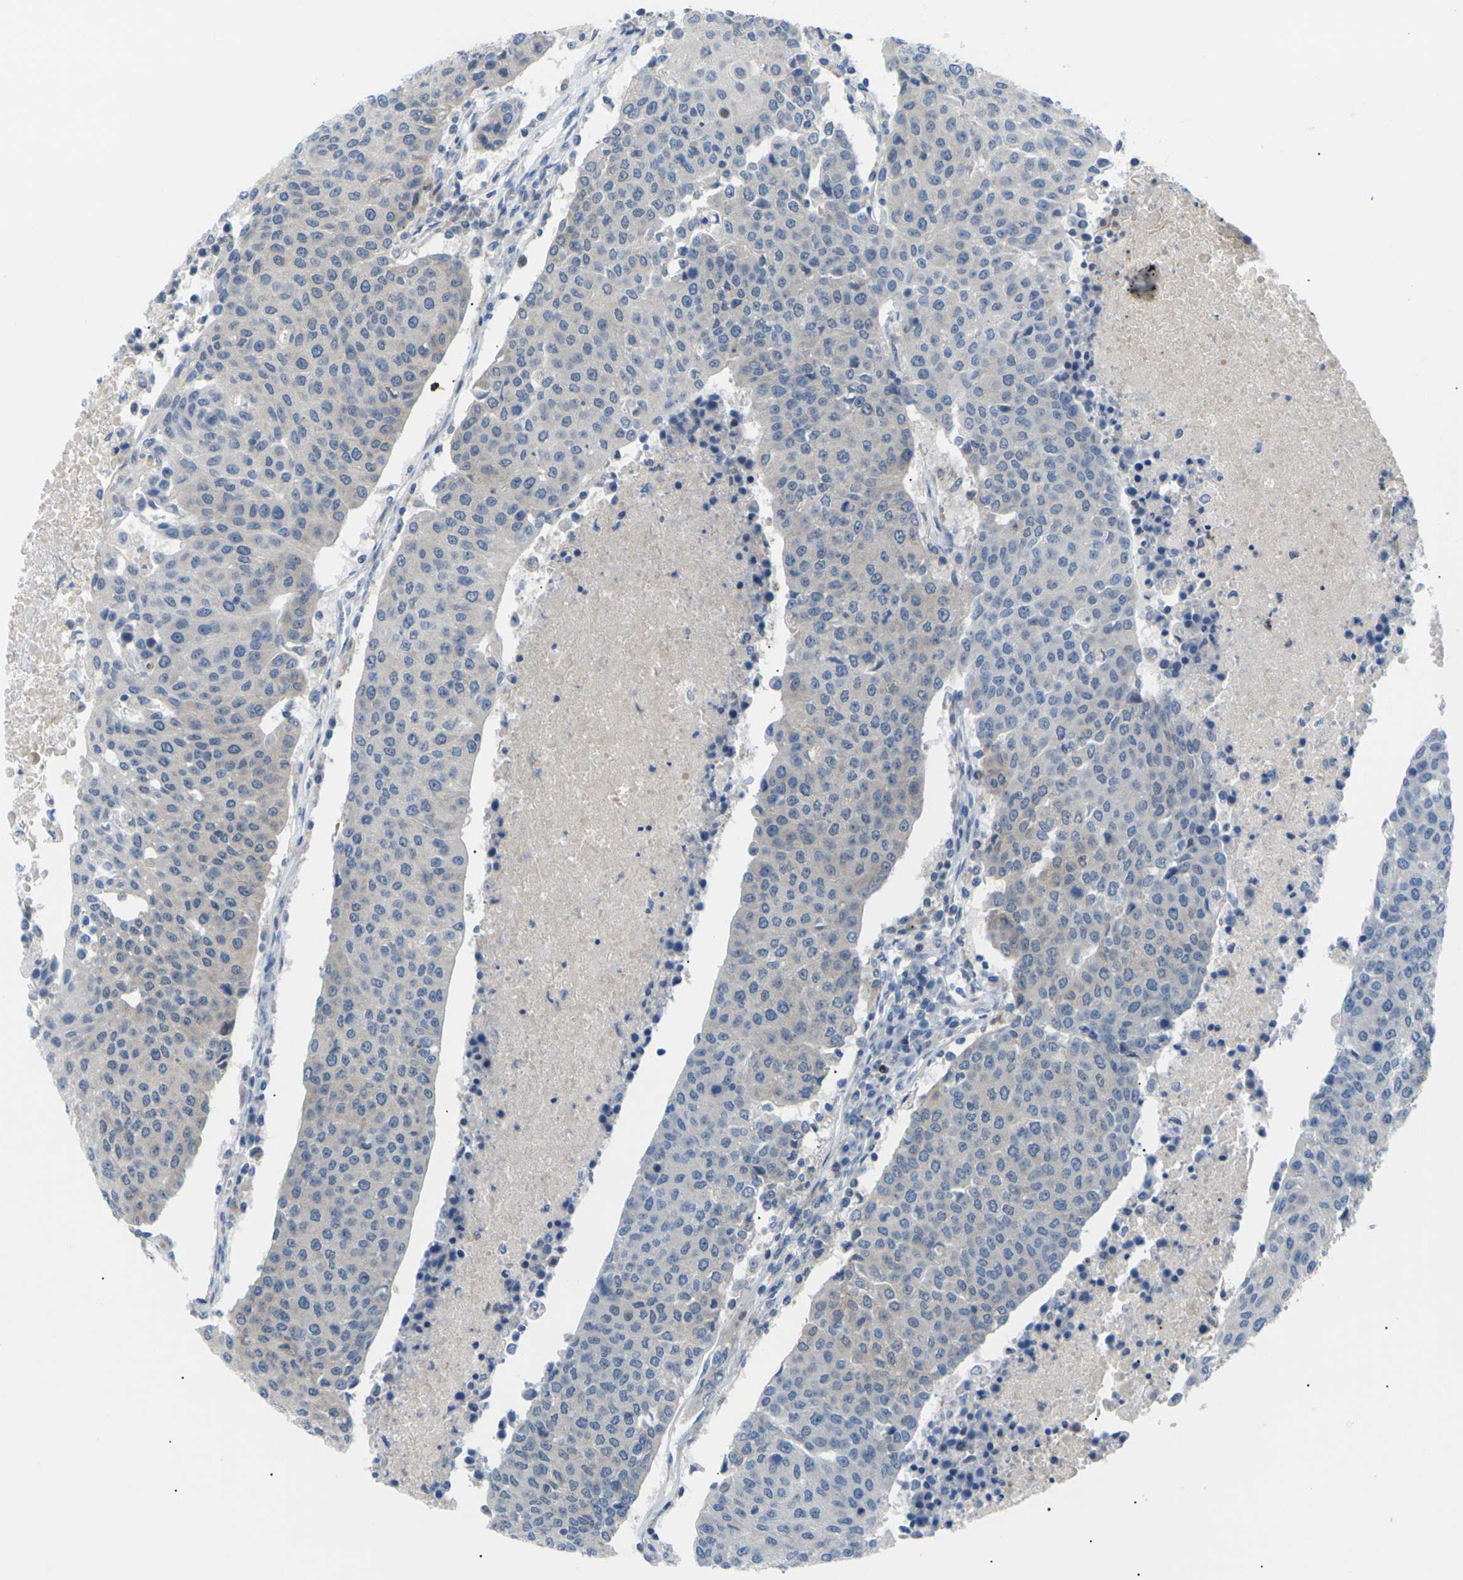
{"staining": {"intensity": "weak", "quantity": "<25%", "location": "cytoplasmic/membranous"}, "tissue": "urothelial cancer", "cell_type": "Tumor cells", "image_type": "cancer", "snomed": [{"axis": "morphology", "description": "Urothelial carcinoma, High grade"}, {"axis": "topography", "description": "Urinary bladder"}], "caption": "This histopathology image is of urothelial cancer stained with immunohistochemistry to label a protein in brown with the nuclei are counter-stained blue. There is no staining in tumor cells.", "gene": "RPS6KA3", "patient": {"sex": "female", "age": 85}}